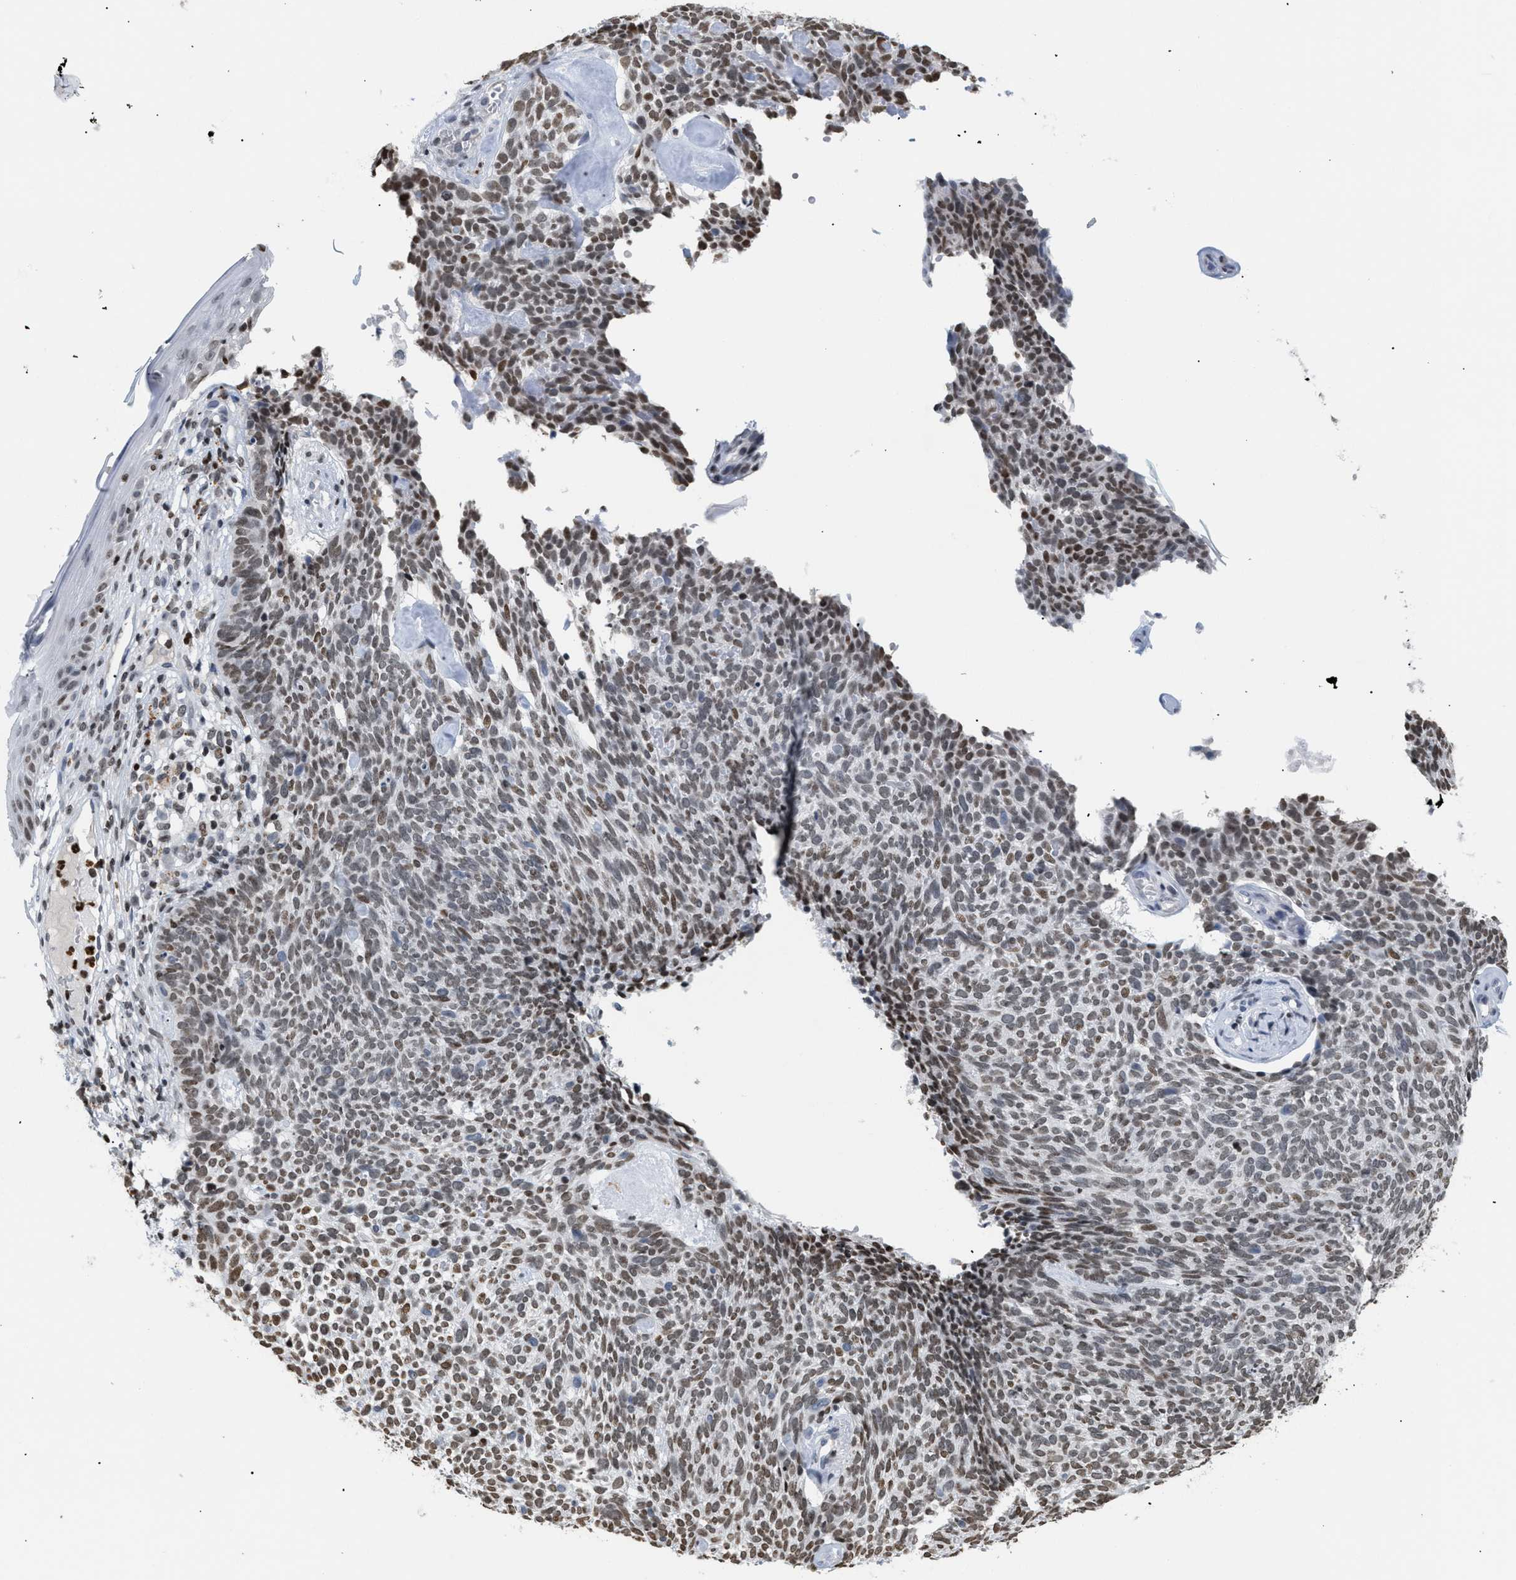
{"staining": {"intensity": "moderate", "quantity": ">75%", "location": "nuclear"}, "tissue": "skin cancer", "cell_type": "Tumor cells", "image_type": "cancer", "snomed": [{"axis": "morphology", "description": "Basal cell carcinoma"}, {"axis": "topography", "description": "Skin"}], "caption": "Tumor cells display moderate nuclear staining in approximately >75% of cells in skin cancer. The protein is shown in brown color, while the nuclei are stained blue.", "gene": "HMGN2", "patient": {"sex": "female", "age": 84}}